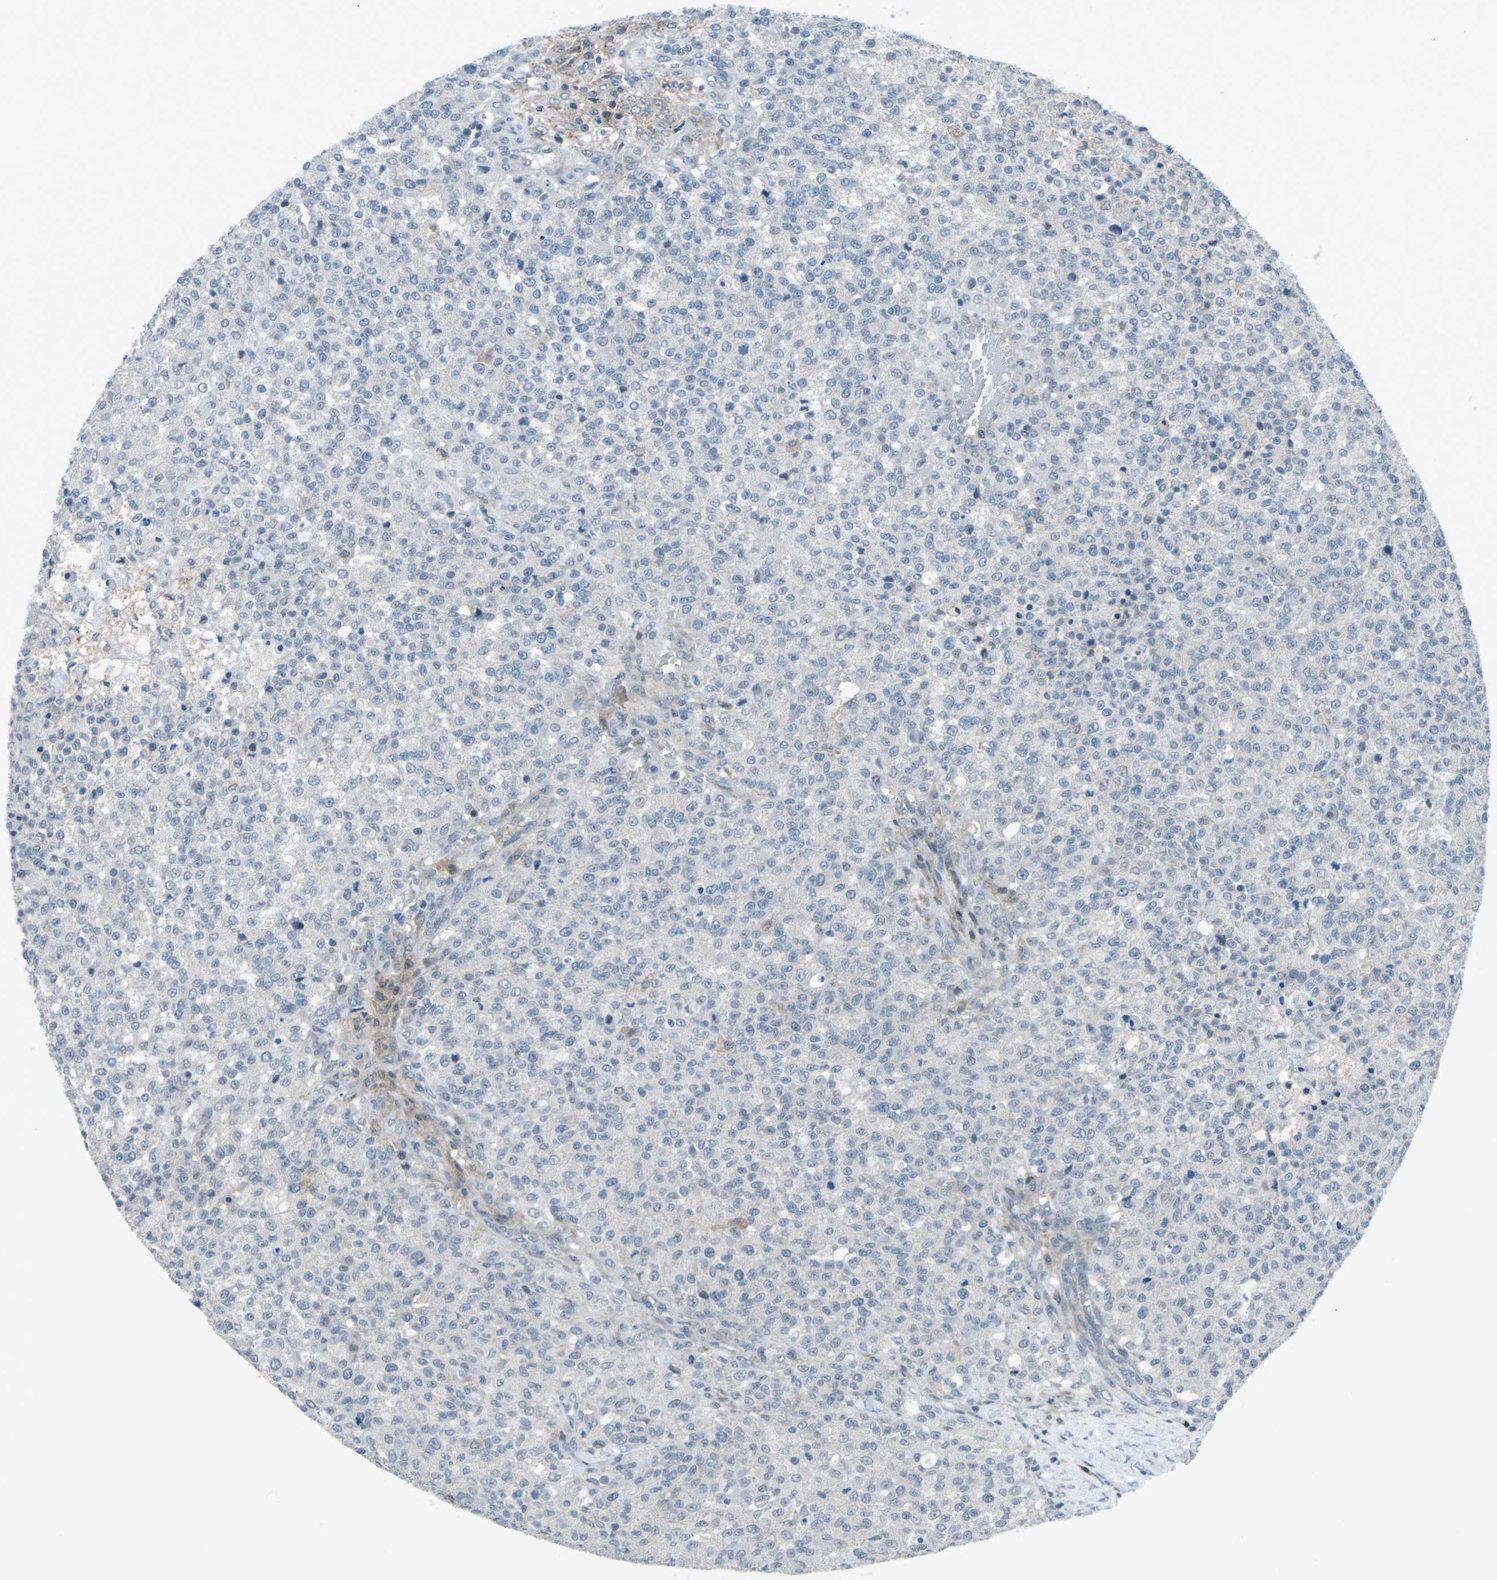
{"staining": {"intensity": "negative", "quantity": "none", "location": "none"}, "tissue": "testis cancer", "cell_type": "Tumor cells", "image_type": "cancer", "snomed": [{"axis": "morphology", "description": "Seminoma, NOS"}, {"axis": "topography", "description": "Testis"}], "caption": "An IHC photomicrograph of testis cancer (seminoma) is shown. There is no staining in tumor cells of testis cancer (seminoma). (DAB (3,3'-diaminobenzidine) IHC visualized using brightfield microscopy, high magnification).", "gene": "PRKCA", "patient": {"sex": "male", "age": 59}}